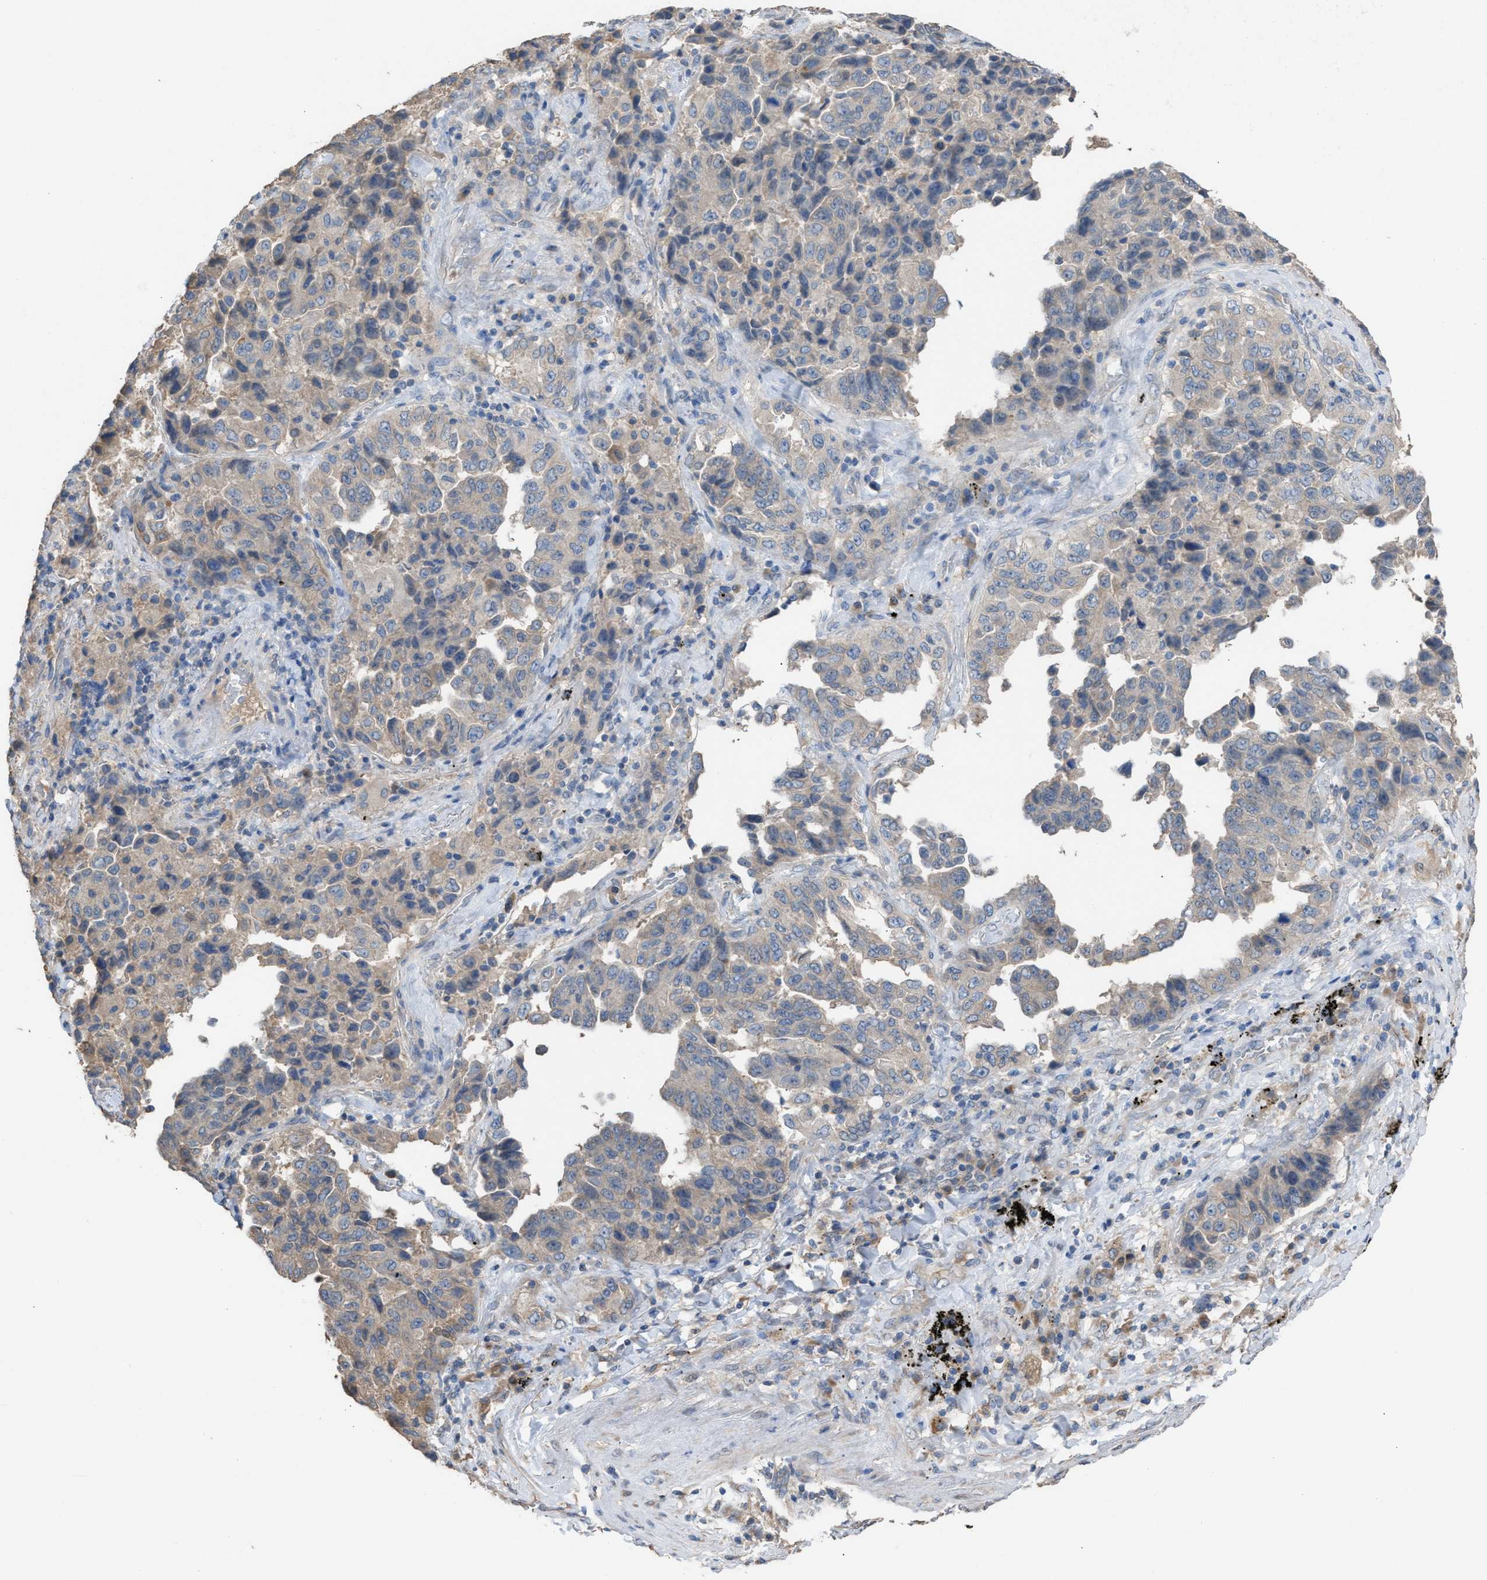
{"staining": {"intensity": "weak", "quantity": "<25%", "location": "cytoplasmic/membranous"}, "tissue": "lung cancer", "cell_type": "Tumor cells", "image_type": "cancer", "snomed": [{"axis": "morphology", "description": "Adenocarcinoma, NOS"}, {"axis": "topography", "description": "Lung"}], "caption": "This is an immunohistochemistry (IHC) image of human lung adenocarcinoma. There is no positivity in tumor cells.", "gene": "NQO2", "patient": {"sex": "female", "age": 51}}